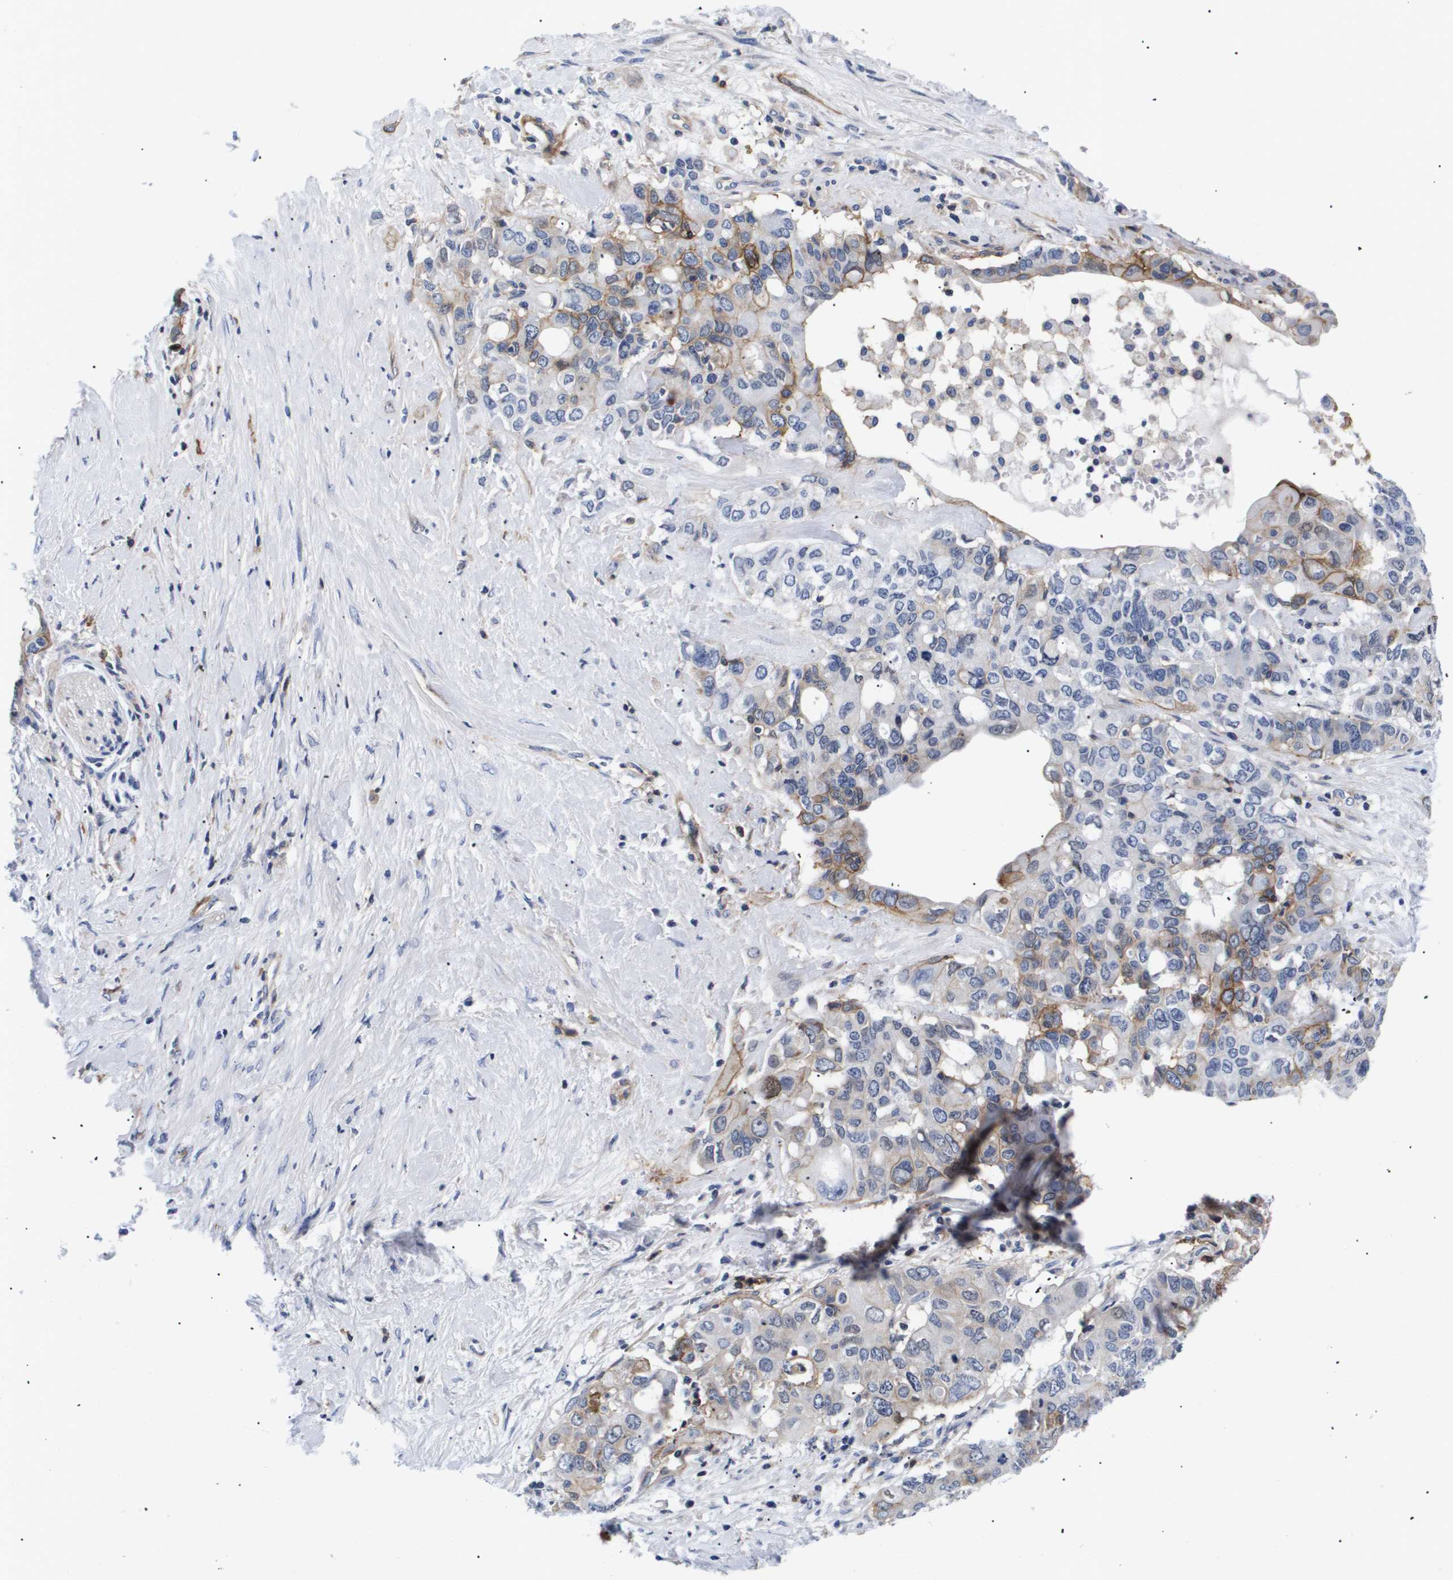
{"staining": {"intensity": "moderate", "quantity": "<25%", "location": "cytoplasmic/membranous"}, "tissue": "pancreatic cancer", "cell_type": "Tumor cells", "image_type": "cancer", "snomed": [{"axis": "morphology", "description": "Adenocarcinoma, NOS"}, {"axis": "topography", "description": "Pancreas"}], "caption": "IHC histopathology image of human adenocarcinoma (pancreatic) stained for a protein (brown), which displays low levels of moderate cytoplasmic/membranous staining in about <25% of tumor cells.", "gene": "SHD", "patient": {"sex": "female", "age": 56}}